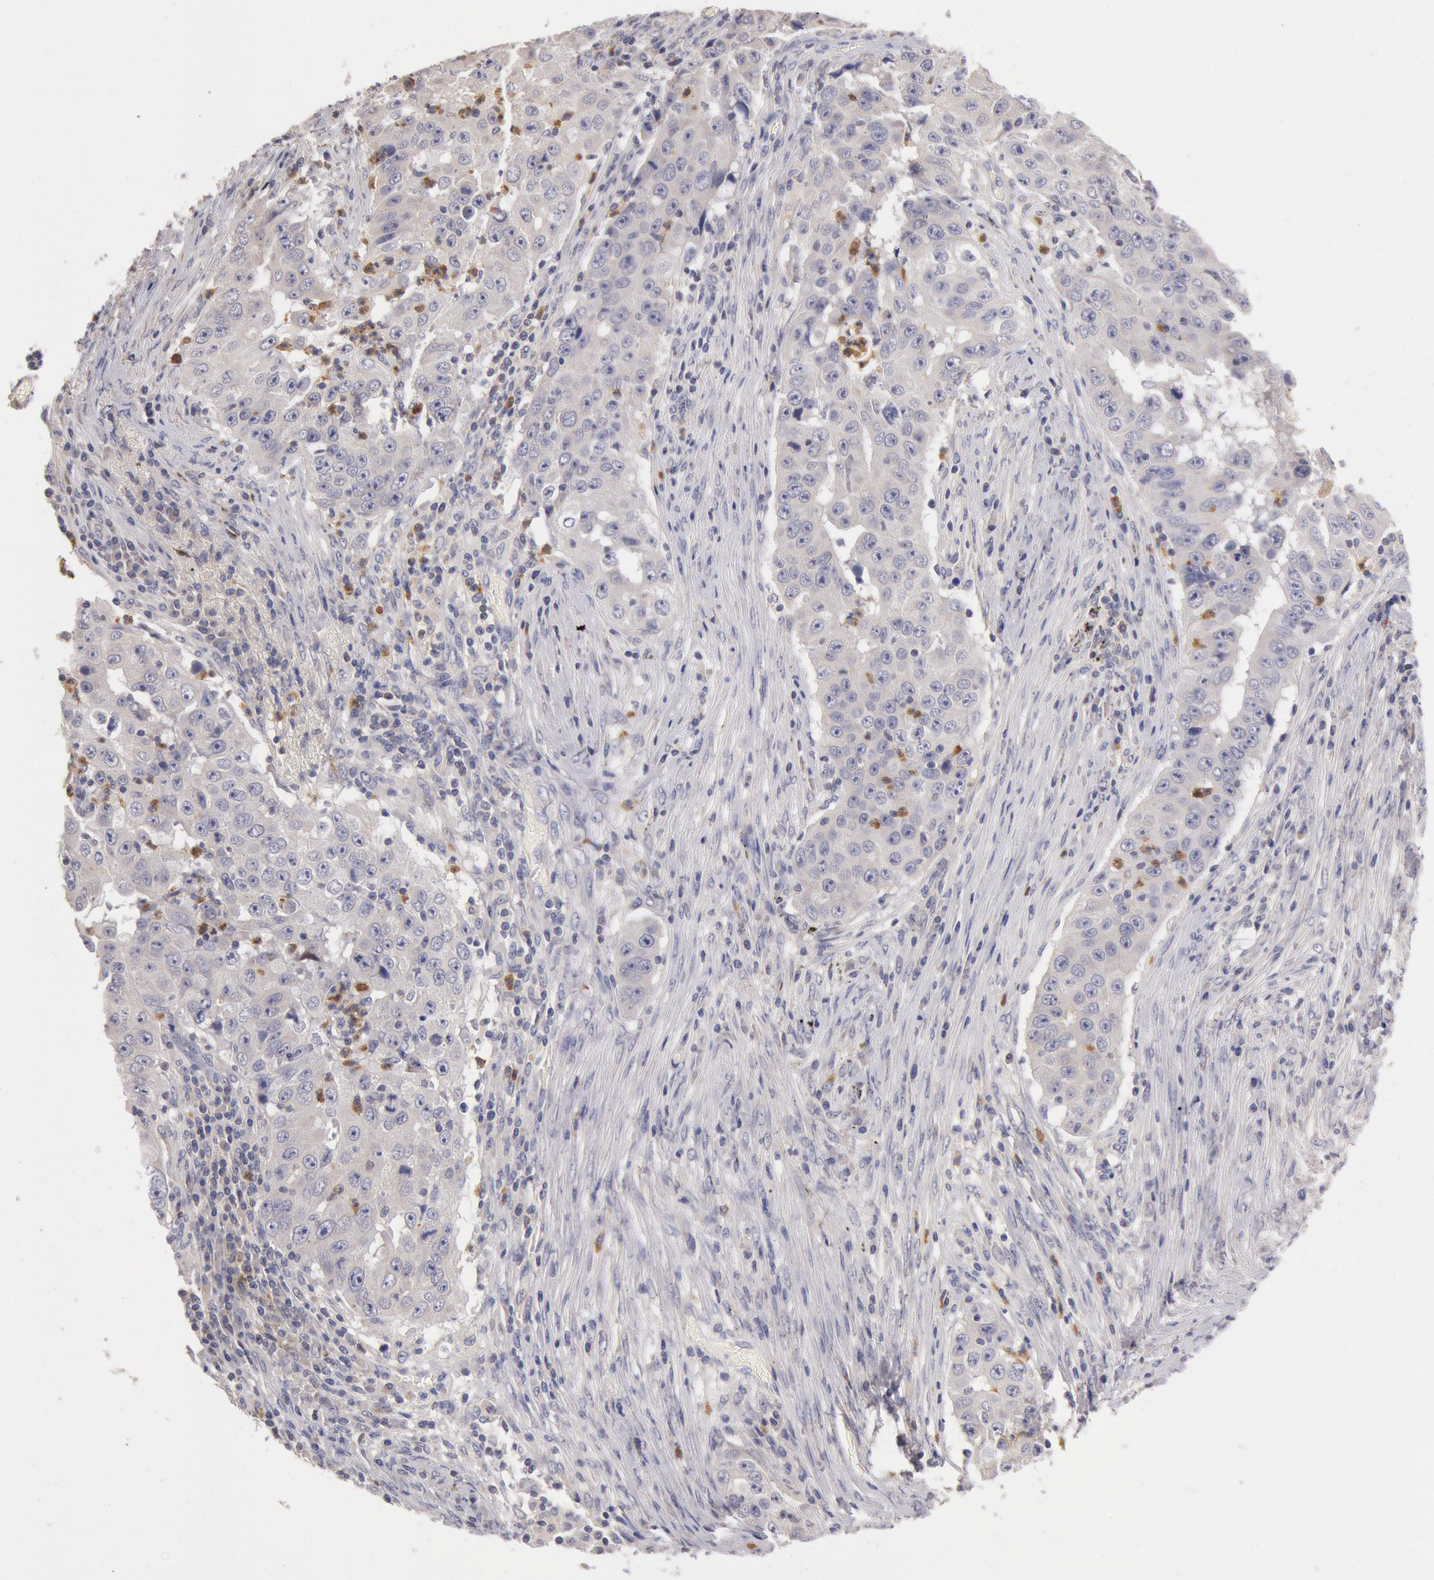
{"staining": {"intensity": "weak", "quantity": "25%-75%", "location": "cytoplasmic/membranous"}, "tissue": "lung cancer", "cell_type": "Tumor cells", "image_type": "cancer", "snomed": [{"axis": "morphology", "description": "Squamous cell carcinoma, NOS"}, {"axis": "topography", "description": "Lung"}], "caption": "Immunohistochemical staining of squamous cell carcinoma (lung) demonstrates low levels of weak cytoplasmic/membranous staining in approximately 25%-75% of tumor cells.", "gene": "TMED8", "patient": {"sex": "male", "age": 64}}